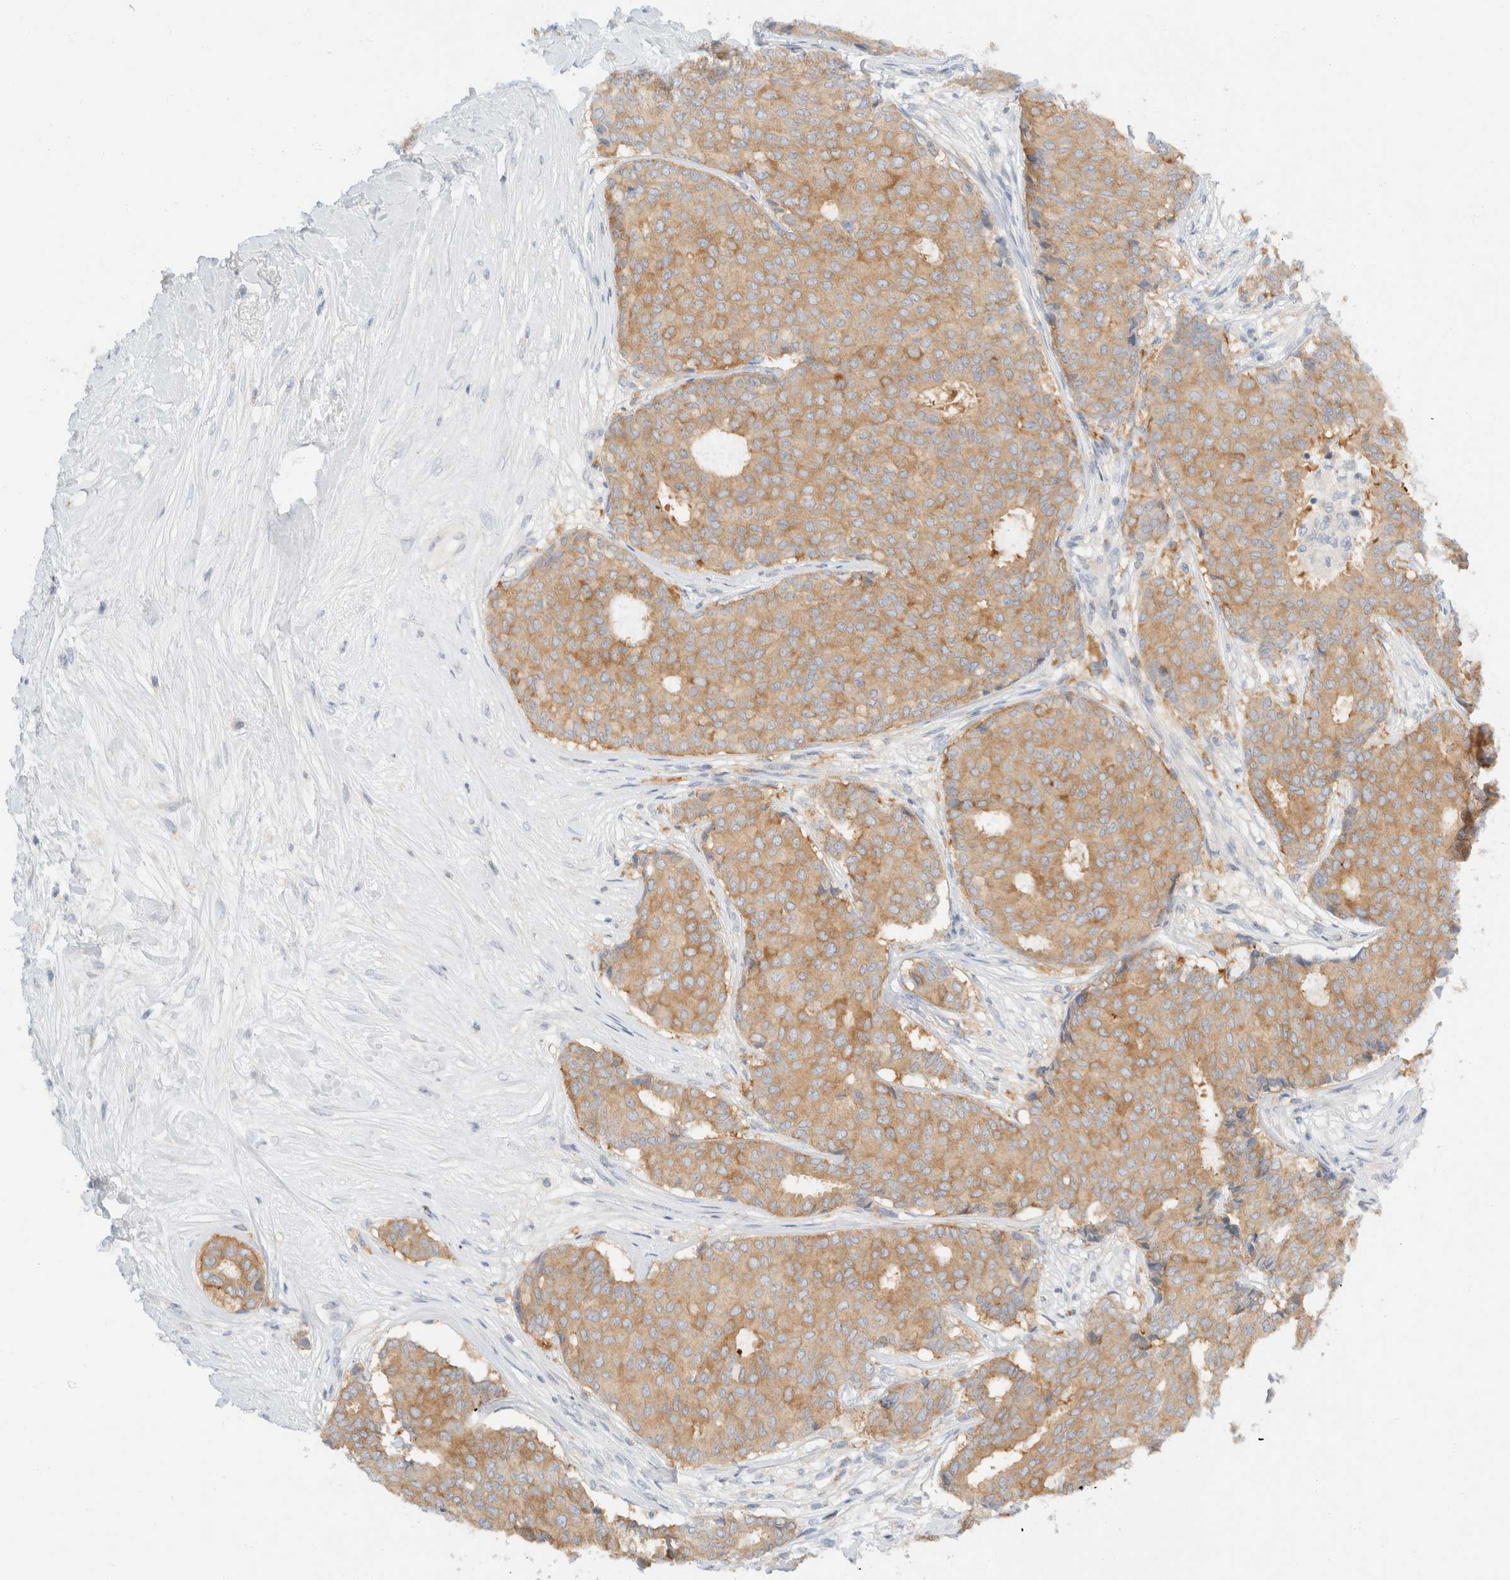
{"staining": {"intensity": "moderate", "quantity": ">75%", "location": "cytoplasmic/membranous"}, "tissue": "breast cancer", "cell_type": "Tumor cells", "image_type": "cancer", "snomed": [{"axis": "morphology", "description": "Duct carcinoma"}, {"axis": "topography", "description": "Breast"}], "caption": "Immunohistochemical staining of breast invasive ductal carcinoma reveals moderate cytoplasmic/membranous protein positivity in about >75% of tumor cells.", "gene": "SH3GLB2", "patient": {"sex": "female", "age": 75}}